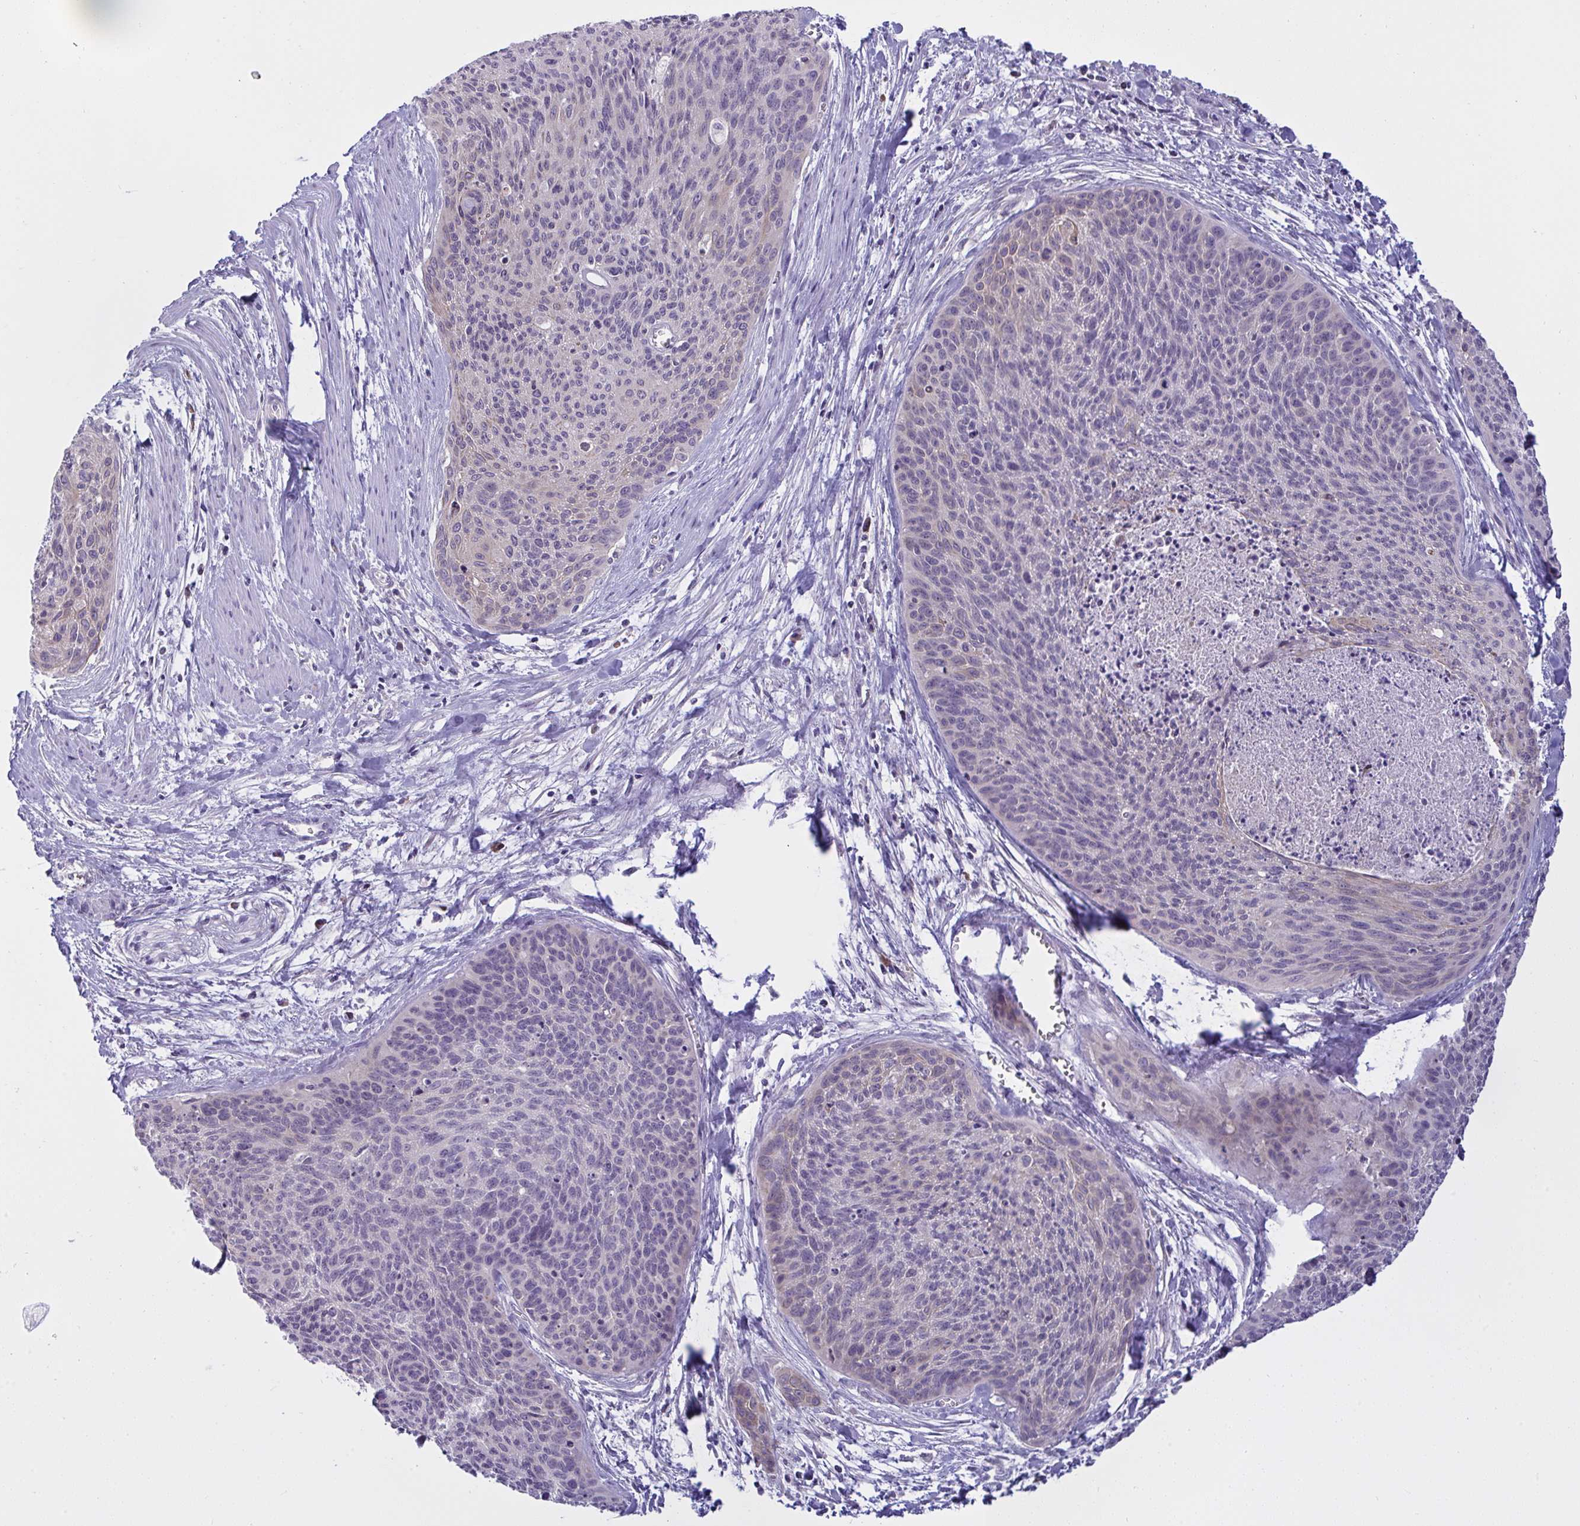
{"staining": {"intensity": "negative", "quantity": "none", "location": "none"}, "tissue": "cervical cancer", "cell_type": "Tumor cells", "image_type": "cancer", "snomed": [{"axis": "morphology", "description": "Squamous cell carcinoma, NOS"}, {"axis": "topography", "description": "Cervix"}], "caption": "This is a image of IHC staining of cervical cancer, which shows no expression in tumor cells. (DAB immunohistochemistry (IHC) with hematoxylin counter stain).", "gene": "TMEM41A", "patient": {"sex": "female", "age": 55}}